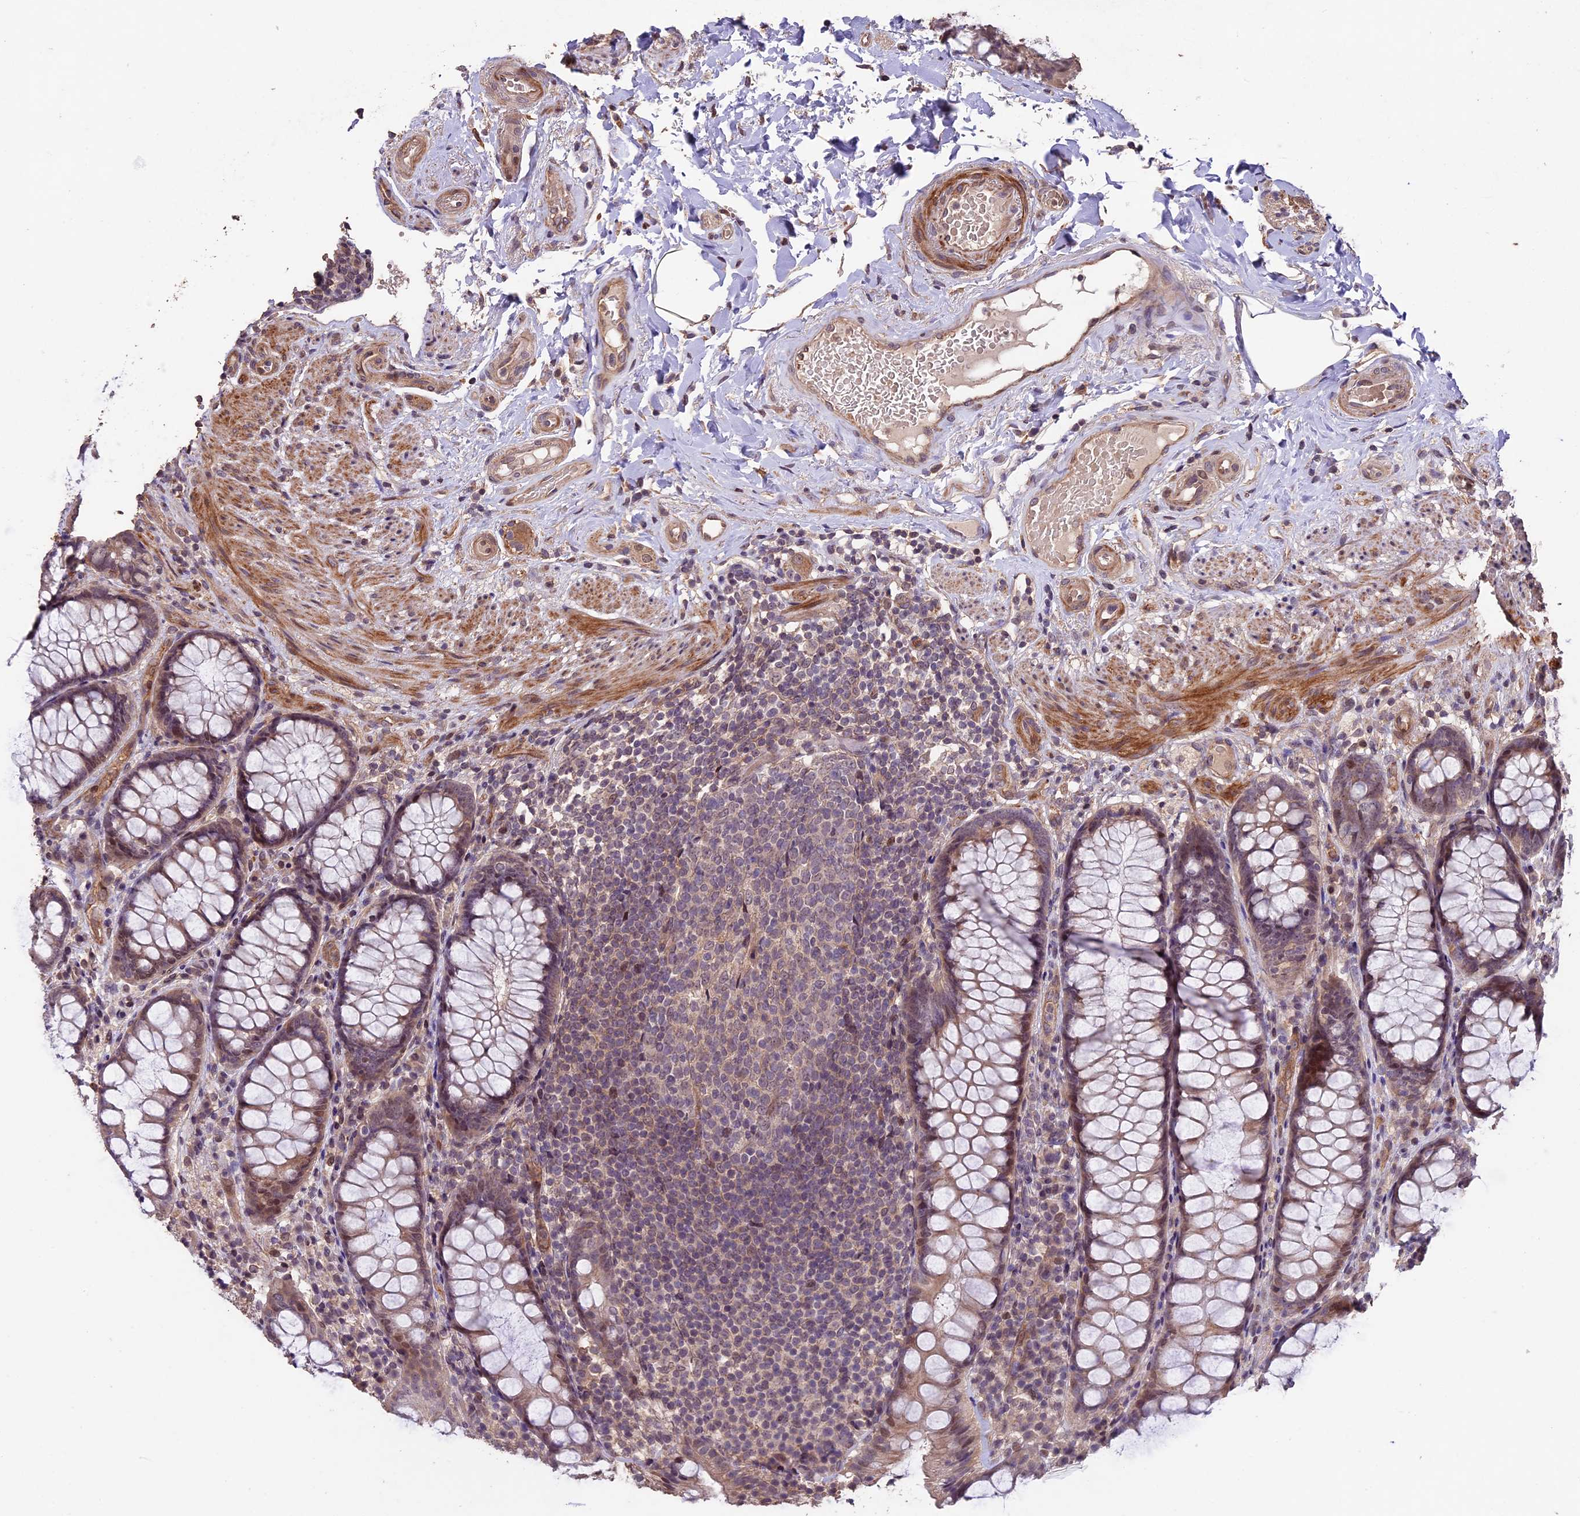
{"staining": {"intensity": "weak", "quantity": ">75%", "location": "cytoplasmic/membranous"}, "tissue": "rectum", "cell_type": "Glandular cells", "image_type": "normal", "snomed": [{"axis": "morphology", "description": "Normal tissue, NOS"}, {"axis": "topography", "description": "Rectum"}], "caption": "Immunohistochemistry (IHC) photomicrograph of normal rectum stained for a protein (brown), which displays low levels of weak cytoplasmic/membranous staining in about >75% of glandular cells.", "gene": "GNB5", "patient": {"sex": "male", "age": 83}}